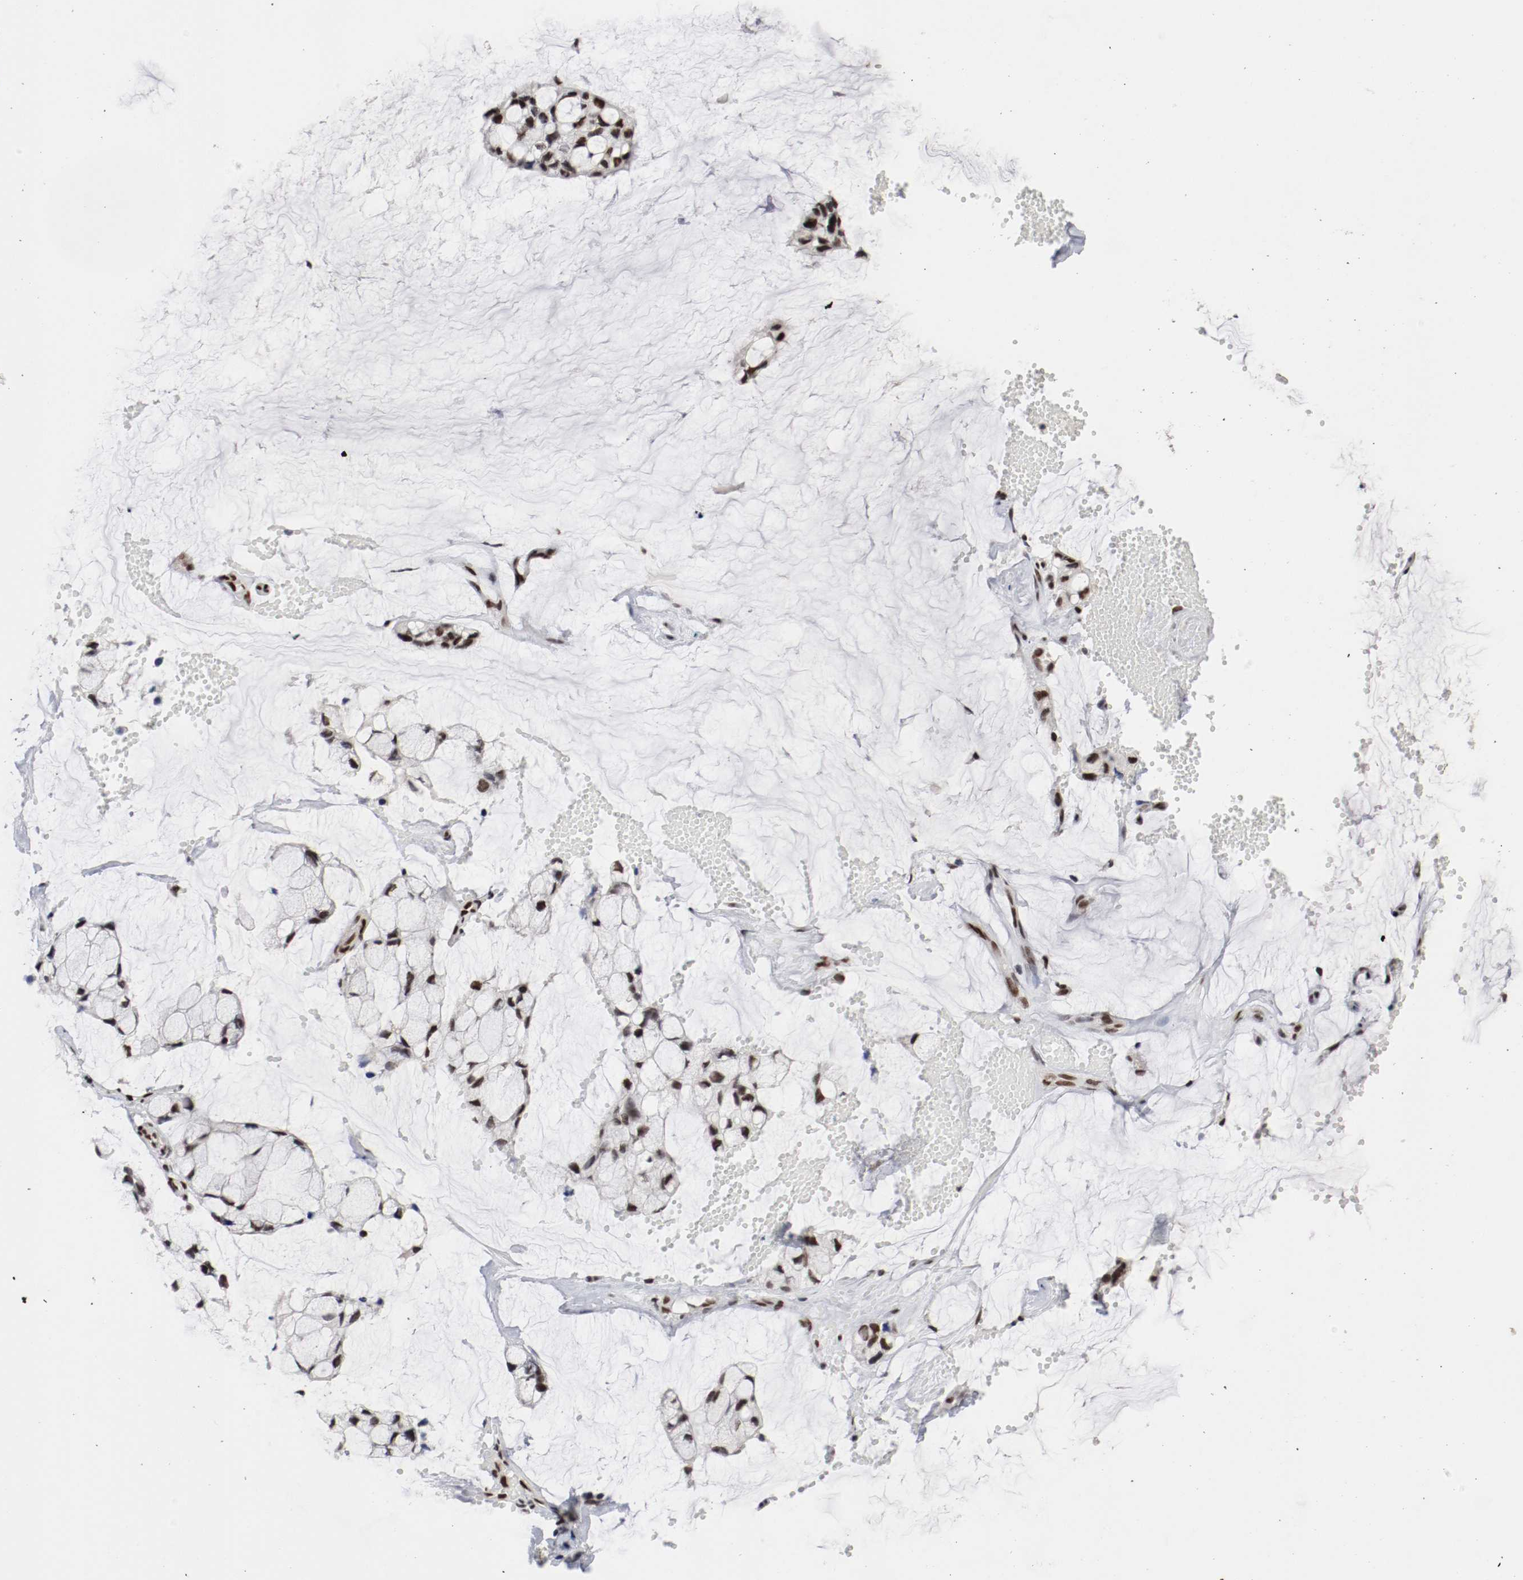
{"staining": {"intensity": "moderate", "quantity": ">75%", "location": "nuclear"}, "tissue": "ovarian cancer", "cell_type": "Tumor cells", "image_type": "cancer", "snomed": [{"axis": "morphology", "description": "Cystadenocarcinoma, mucinous, NOS"}, {"axis": "topography", "description": "Ovary"}], "caption": "Ovarian mucinous cystadenocarcinoma was stained to show a protein in brown. There is medium levels of moderate nuclear expression in approximately >75% of tumor cells. (IHC, brightfield microscopy, high magnification).", "gene": "MEF2D", "patient": {"sex": "female", "age": 39}}